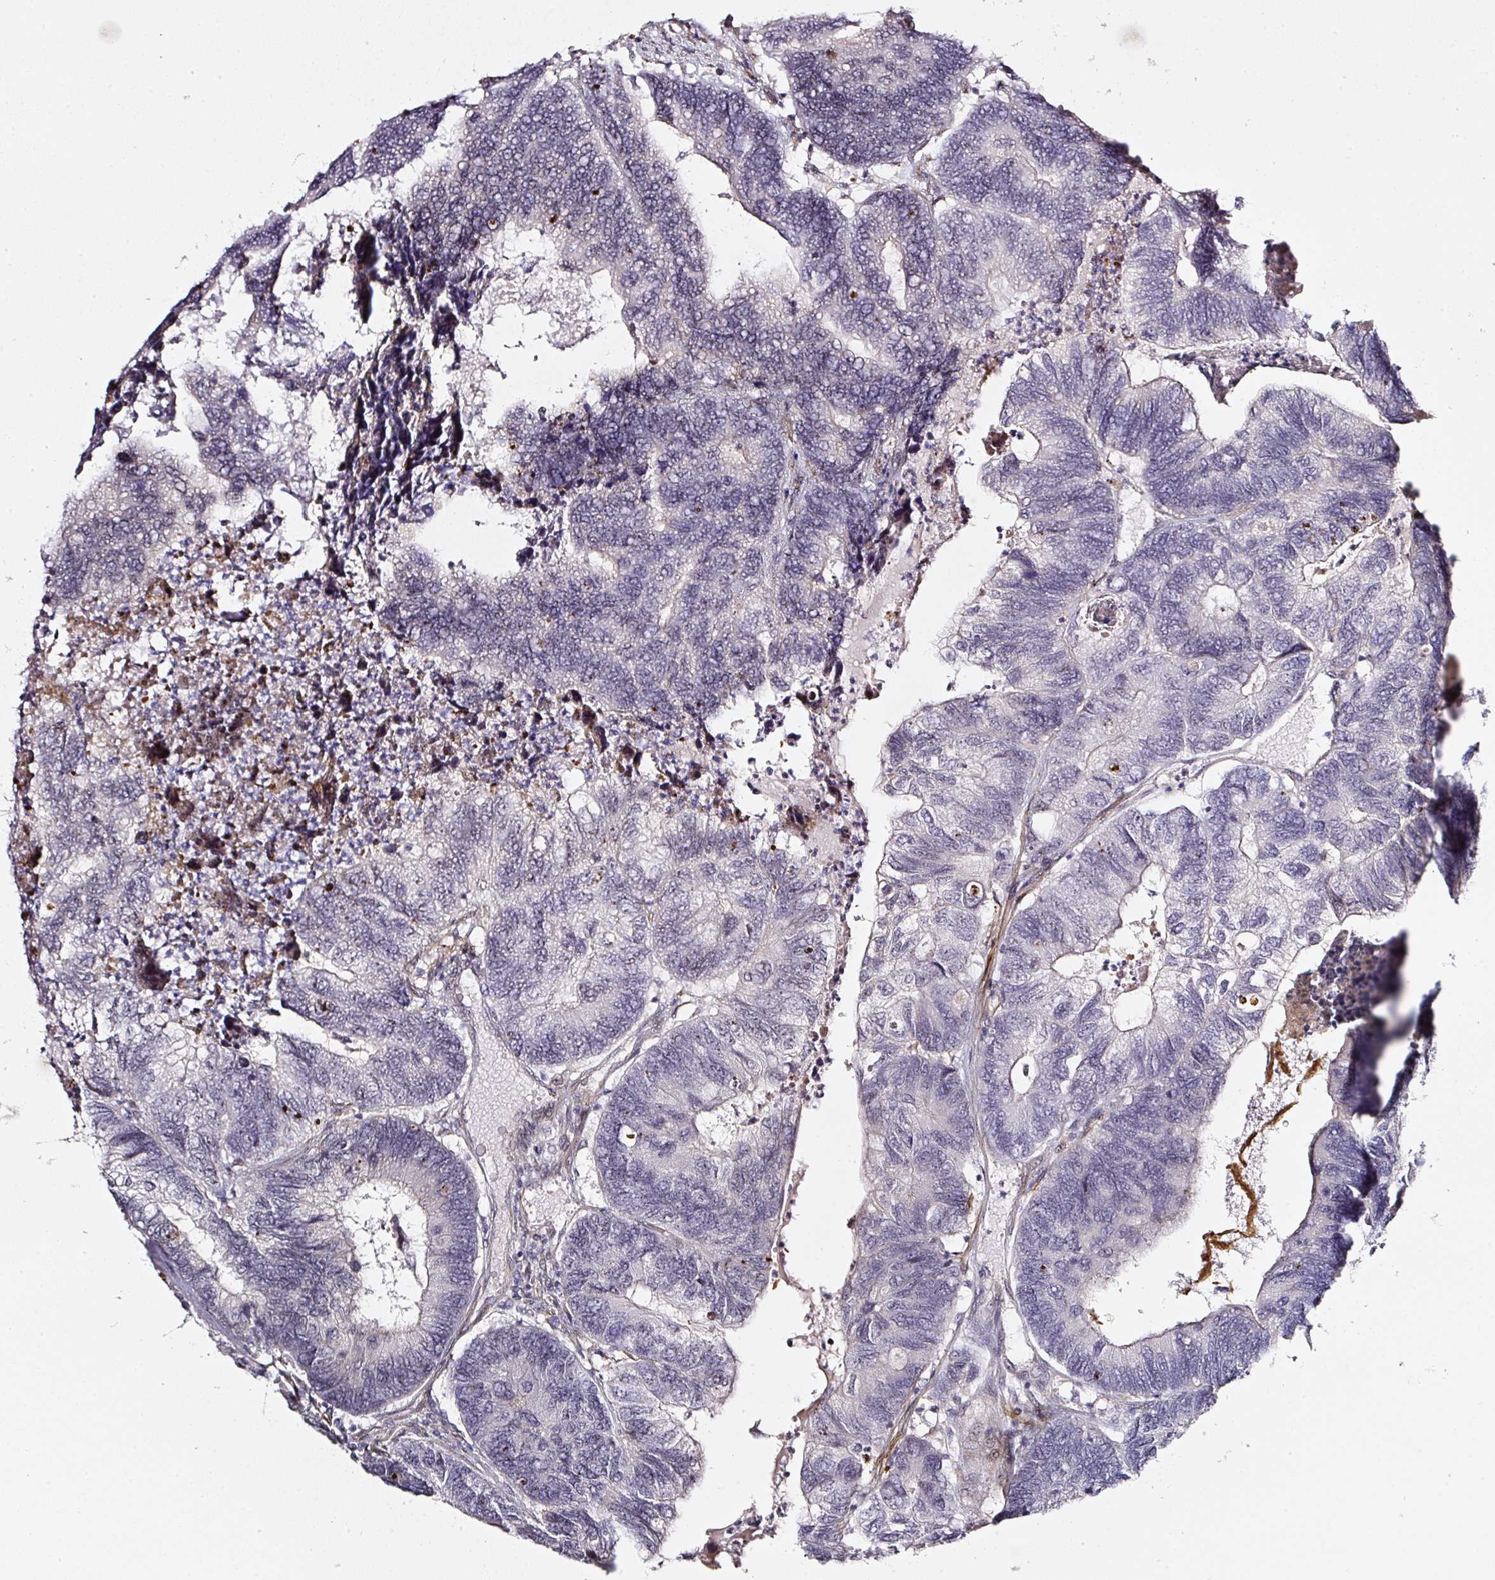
{"staining": {"intensity": "negative", "quantity": "none", "location": "none"}, "tissue": "colorectal cancer", "cell_type": "Tumor cells", "image_type": "cancer", "snomed": [{"axis": "morphology", "description": "Adenocarcinoma, NOS"}, {"axis": "topography", "description": "Colon"}], "caption": "This is an immunohistochemistry photomicrograph of colorectal cancer. There is no positivity in tumor cells.", "gene": "MXRA8", "patient": {"sex": "female", "age": 67}}